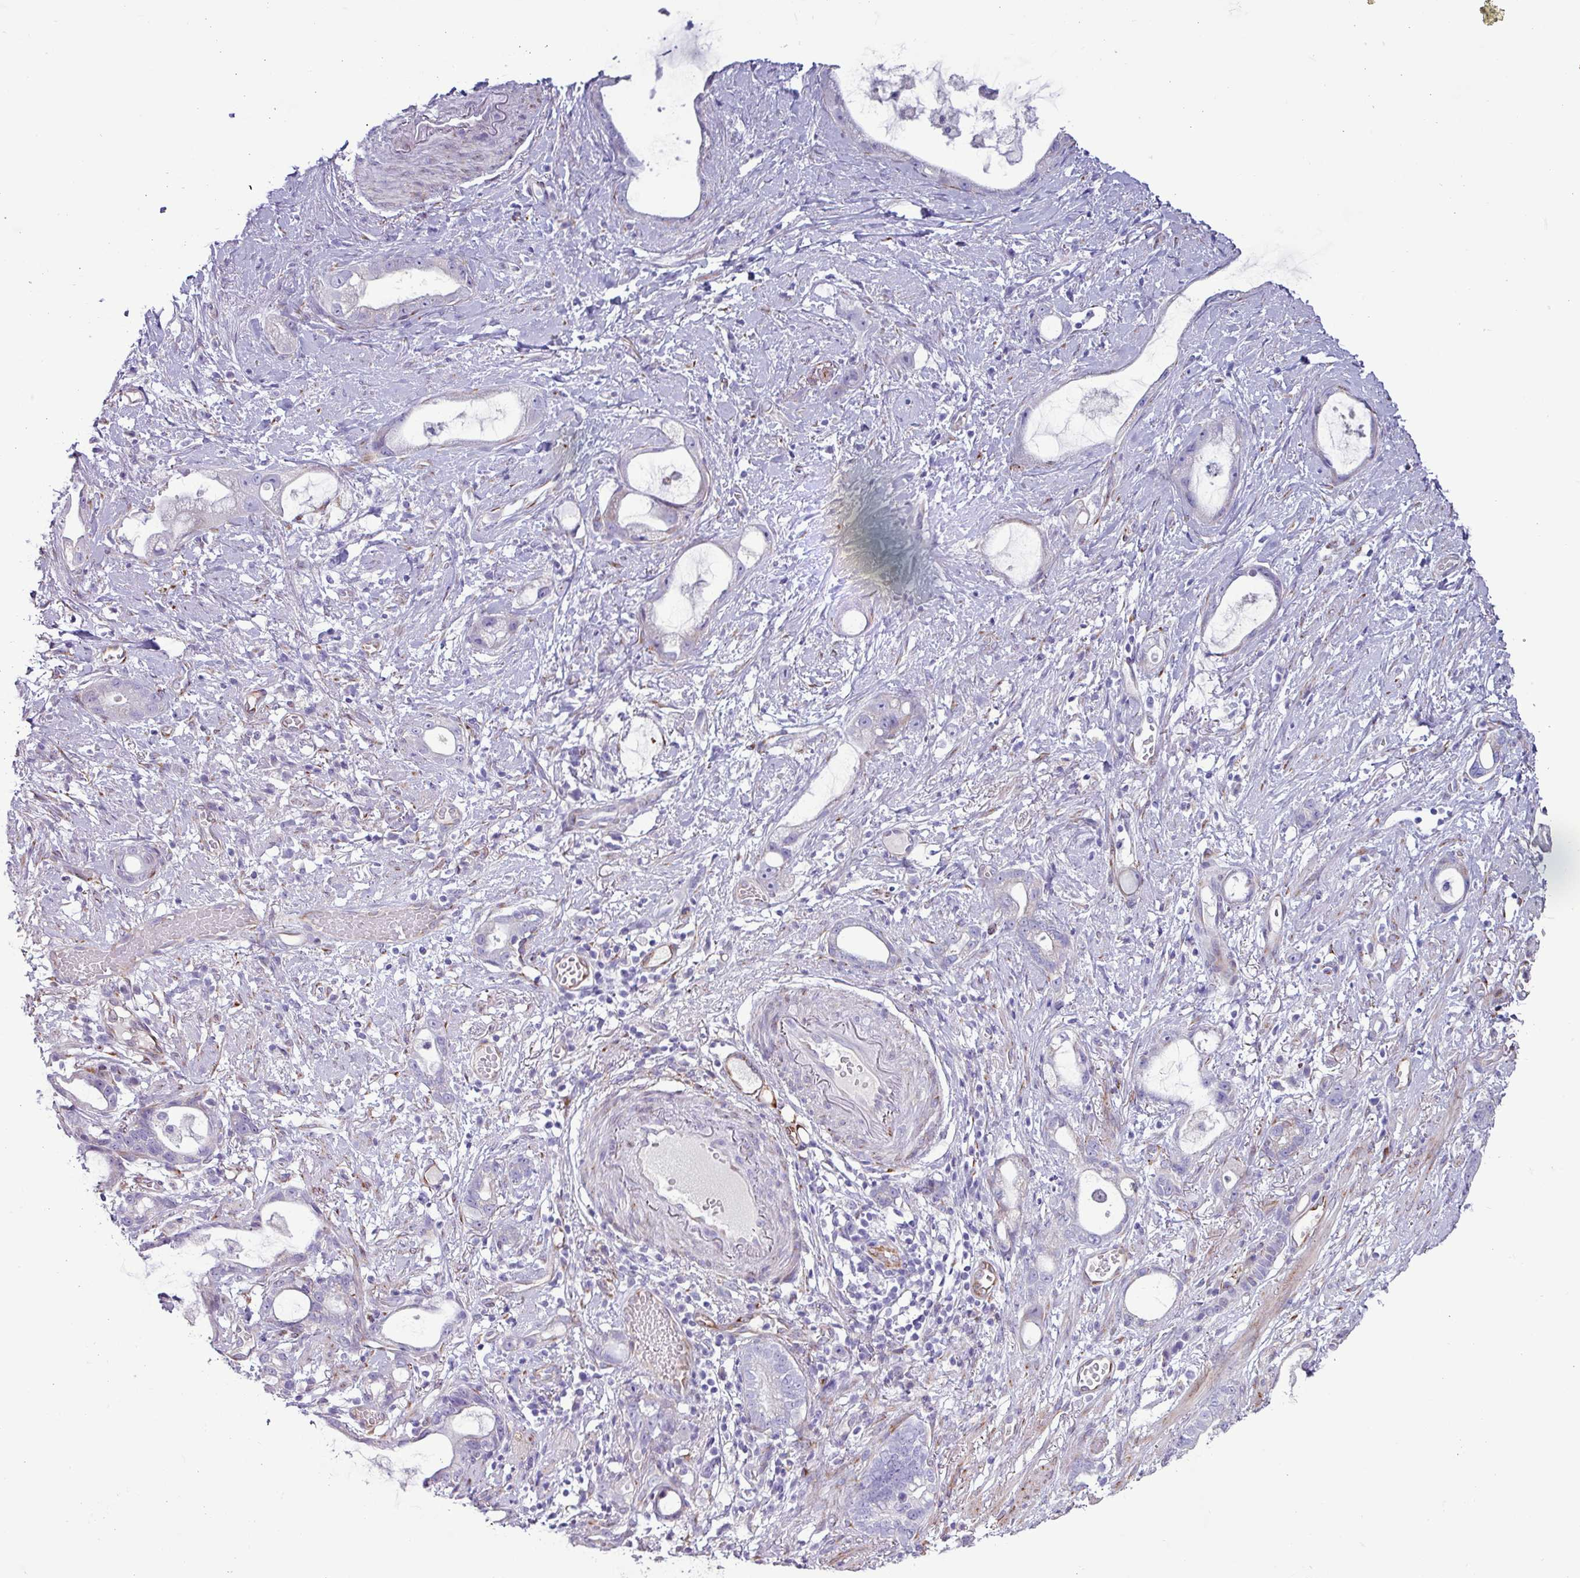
{"staining": {"intensity": "negative", "quantity": "none", "location": "none"}, "tissue": "stomach cancer", "cell_type": "Tumor cells", "image_type": "cancer", "snomed": [{"axis": "morphology", "description": "Adenocarcinoma, NOS"}, {"axis": "topography", "description": "Stomach"}], "caption": "Immunohistochemistry of stomach adenocarcinoma reveals no positivity in tumor cells. (Immunohistochemistry, brightfield microscopy, high magnification).", "gene": "PPP1R35", "patient": {"sex": "male", "age": 55}}